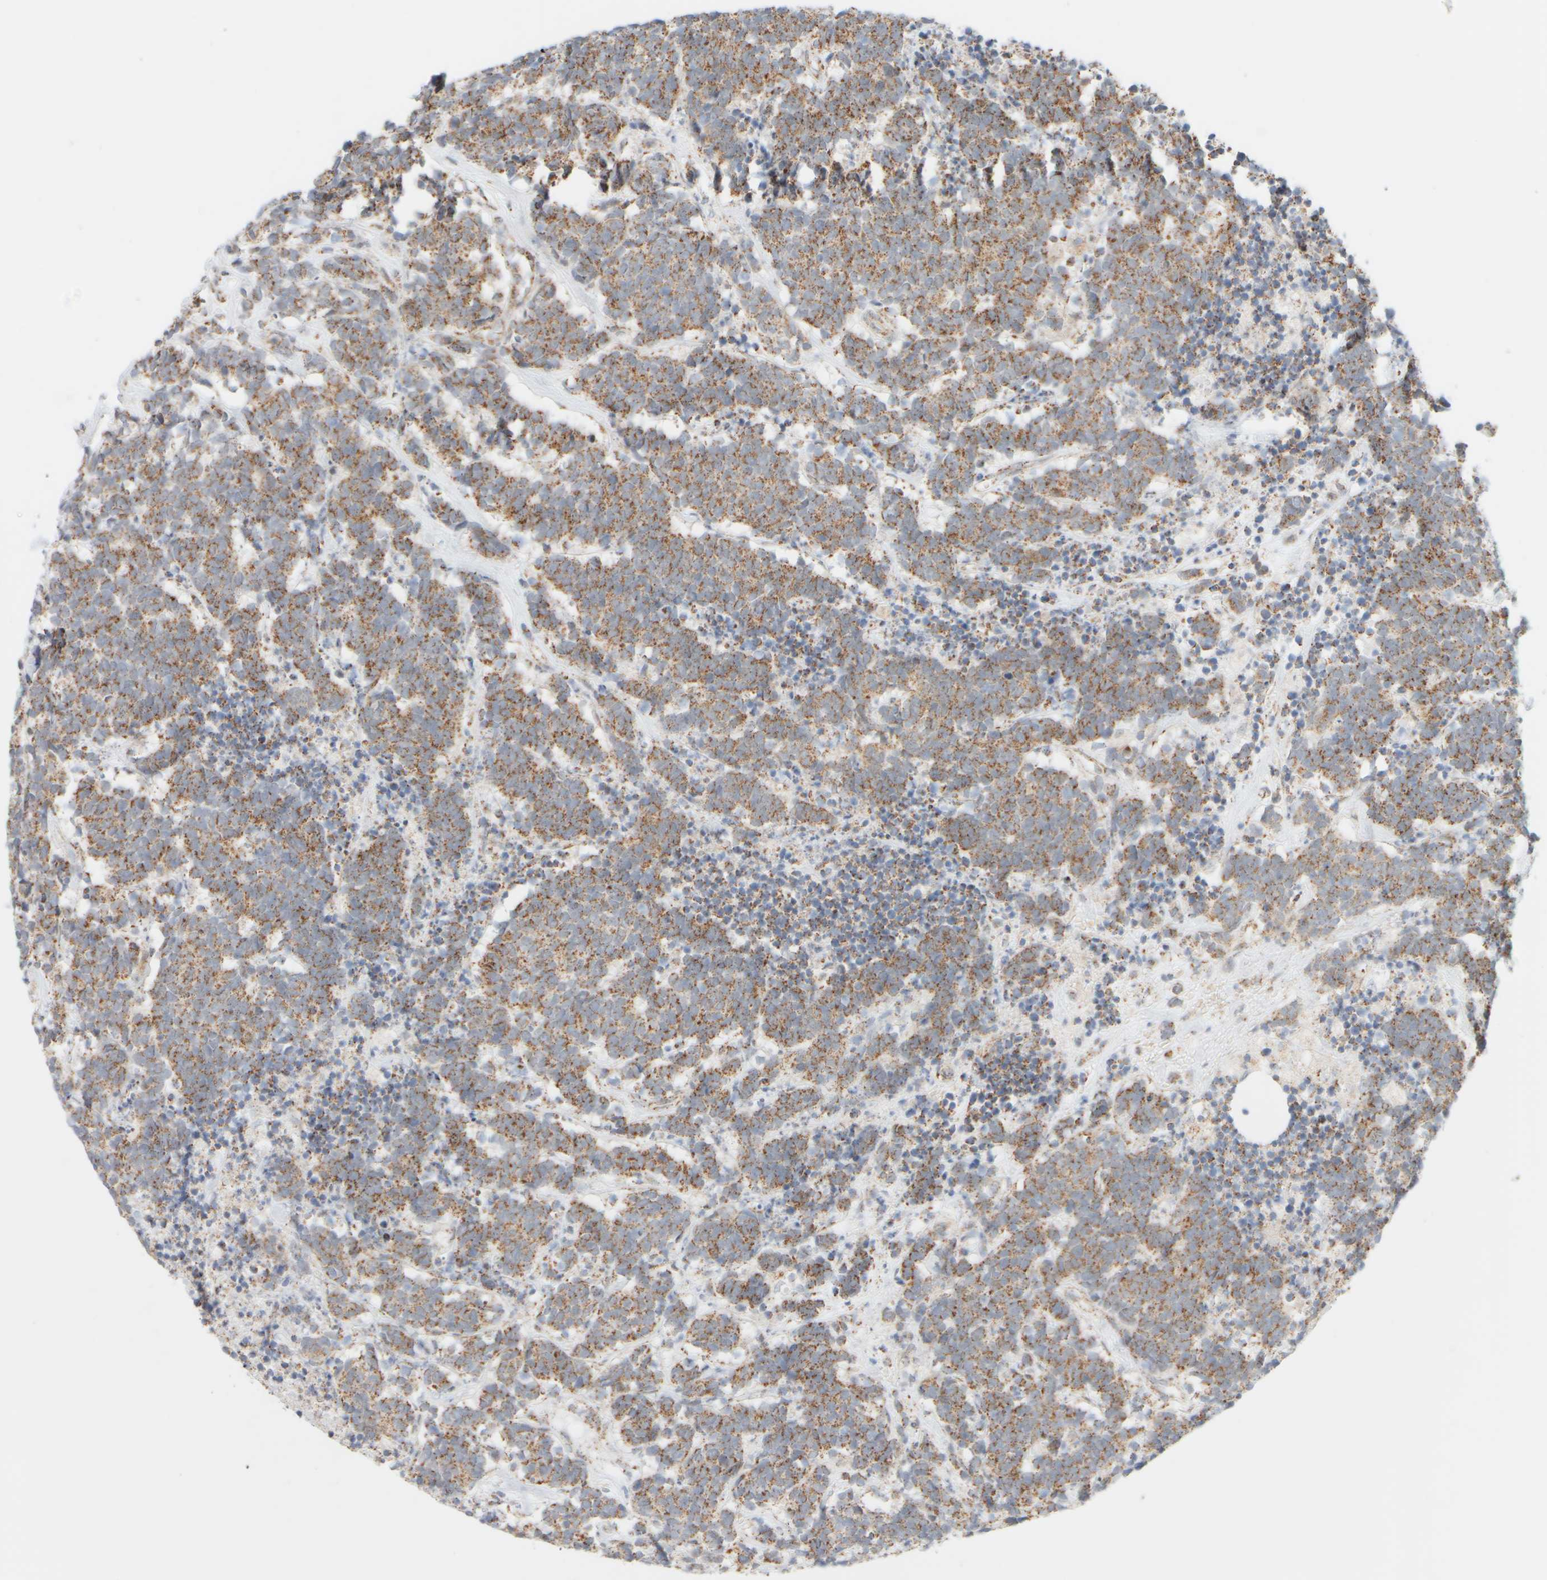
{"staining": {"intensity": "moderate", "quantity": ">75%", "location": "cytoplasmic/membranous"}, "tissue": "carcinoid", "cell_type": "Tumor cells", "image_type": "cancer", "snomed": [{"axis": "morphology", "description": "Carcinoma, NOS"}, {"axis": "morphology", "description": "Carcinoid, malignant, NOS"}, {"axis": "topography", "description": "Urinary bladder"}], "caption": "Immunohistochemistry (DAB) staining of human malignant carcinoid demonstrates moderate cytoplasmic/membranous protein expression in approximately >75% of tumor cells.", "gene": "PPM1K", "patient": {"sex": "male", "age": 57}}